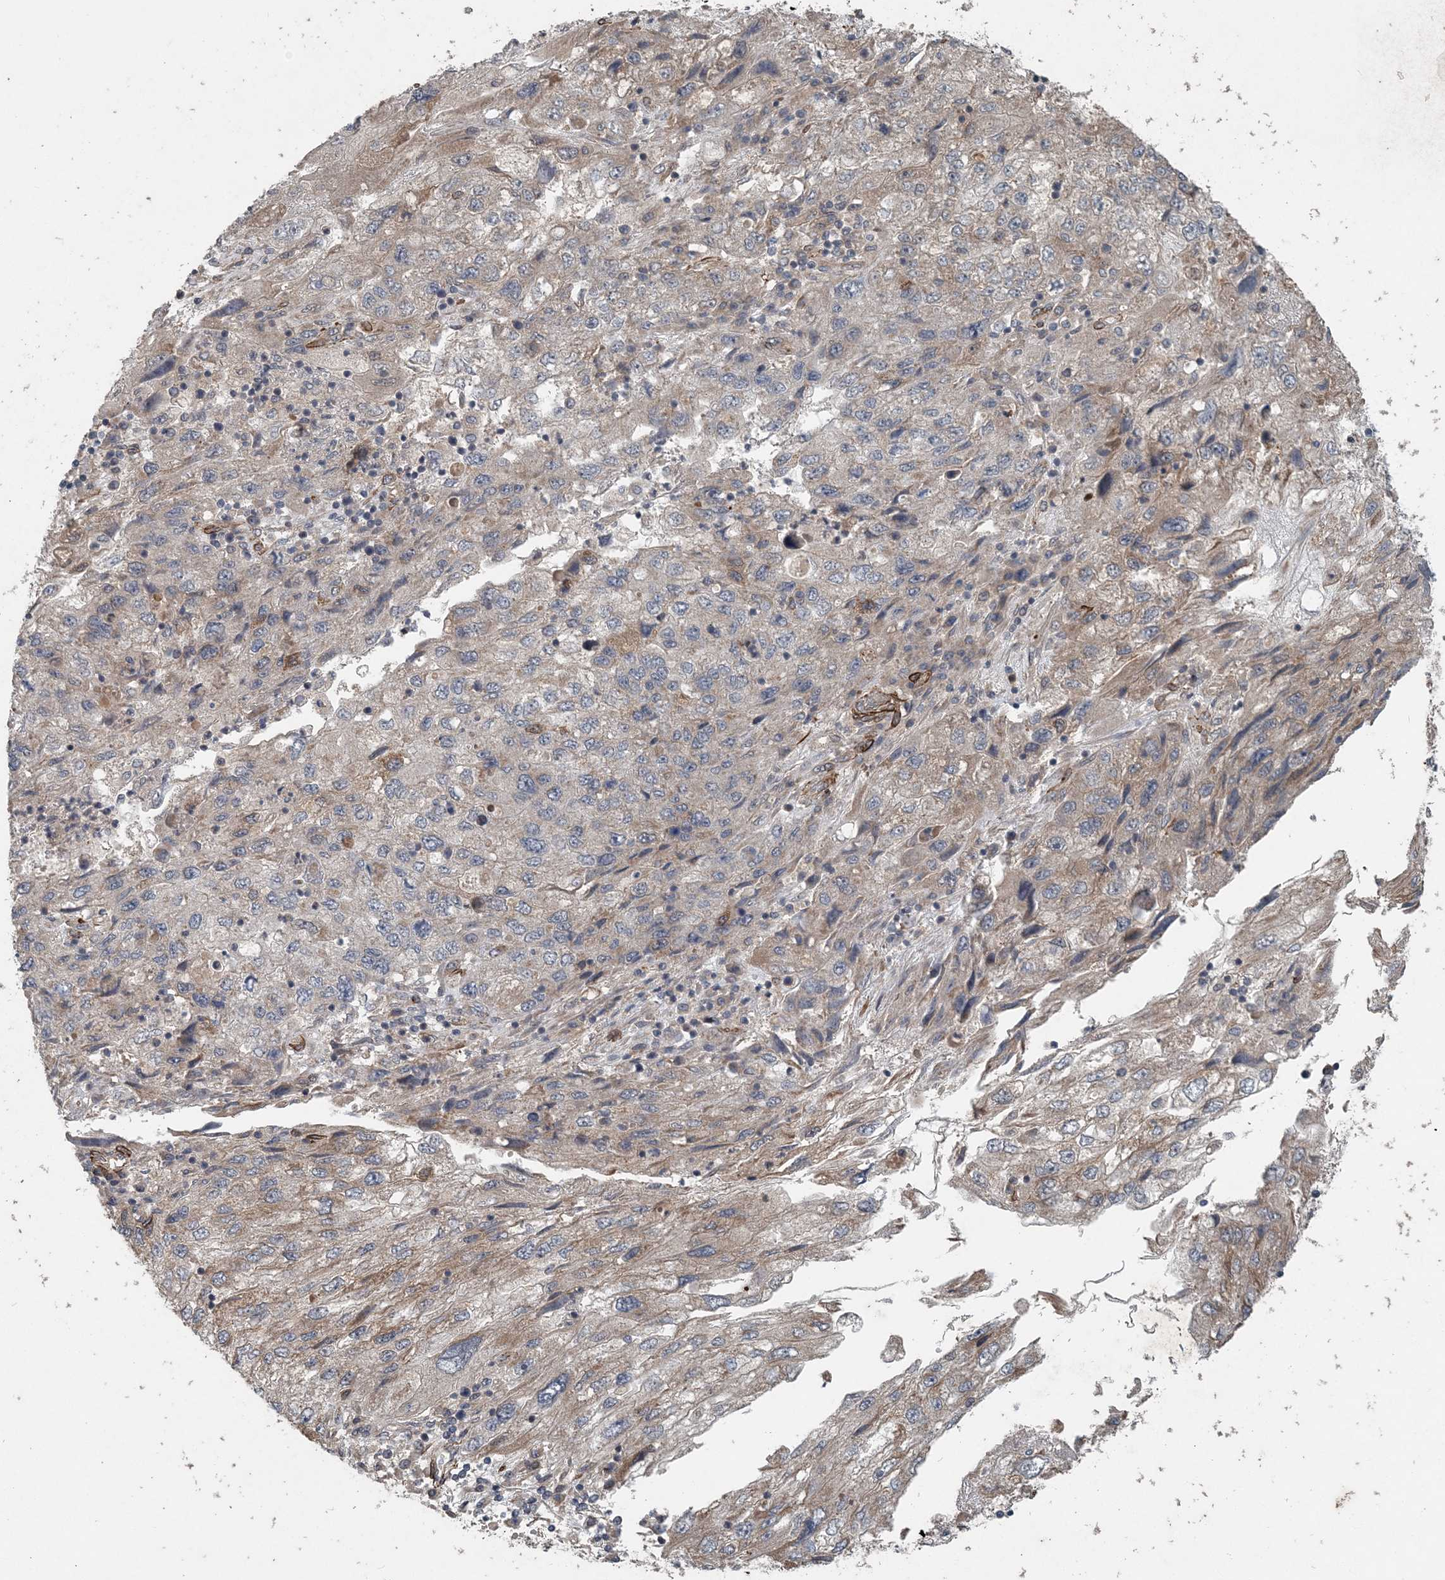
{"staining": {"intensity": "negative", "quantity": "none", "location": "none"}, "tissue": "endometrial cancer", "cell_type": "Tumor cells", "image_type": "cancer", "snomed": [{"axis": "morphology", "description": "Adenocarcinoma, NOS"}, {"axis": "topography", "description": "Endometrium"}], "caption": "An immunohistochemistry micrograph of endometrial cancer is shown. There is no staining in tumor cells of endometrial cancer.", "gene": "MYO9B", "patient": {"sex": "female", "age": 49}}